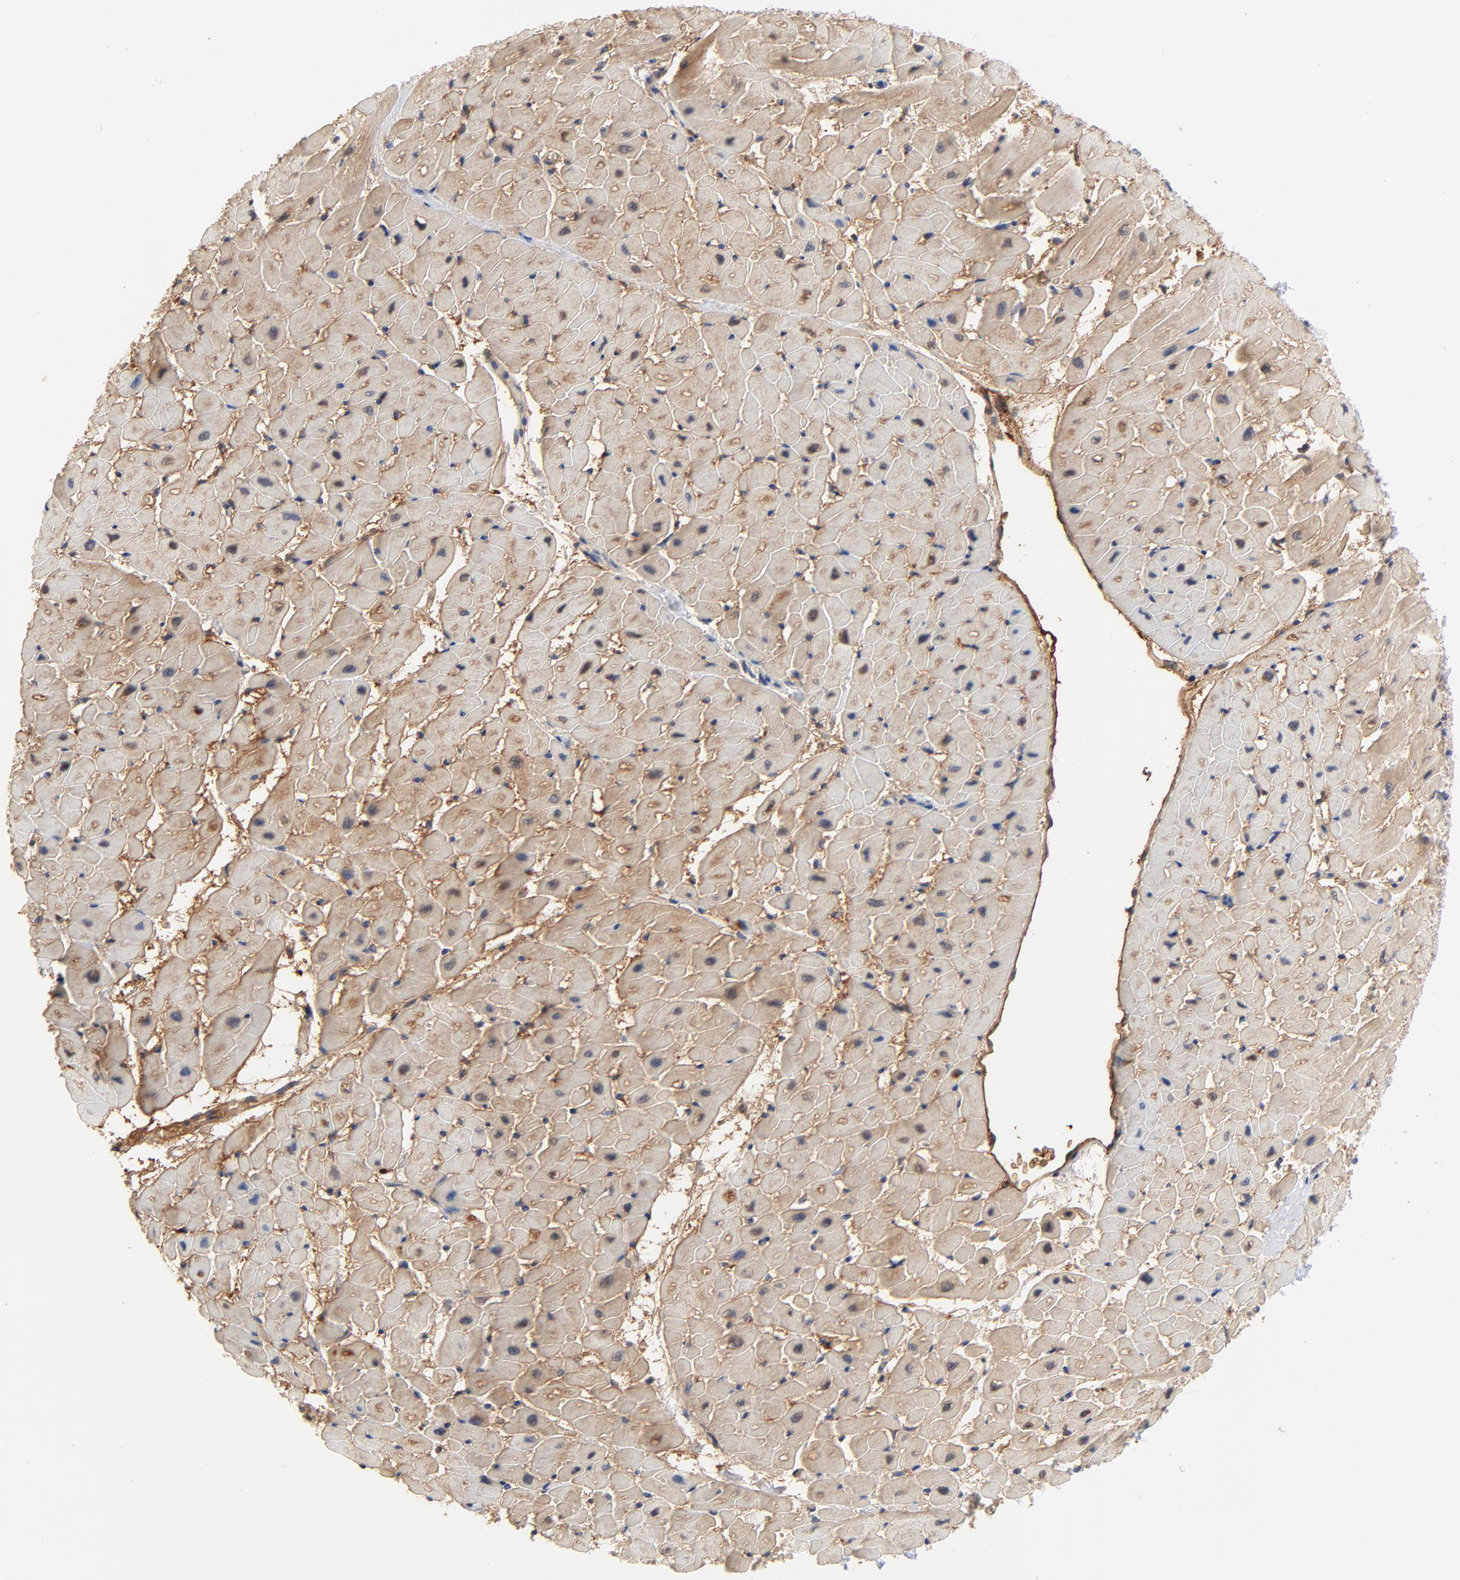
{"staining": {"intensity": "moderate", "quantity": ">75%", "location": "cytoplasmic/membranous"}, "tissue": "heart muscle", "cell_type": "Cardiomyocytes", "image_type": "normal", "snomed": [{"axis": "morphology", "description": "Normal tissue, NOS"}, {"axis": "topography", "description": "Heart"}], "caption": "Brown immunohistochemical staining in benign human heart muscle shows moderate cytoplasmic/membranous staining in approximately >75% of cardiomyocytes. (IHC, brightfield microscopy, high magnification).", "gene": "FBXL5", "patient": {"sex": "male", "age": 45}}